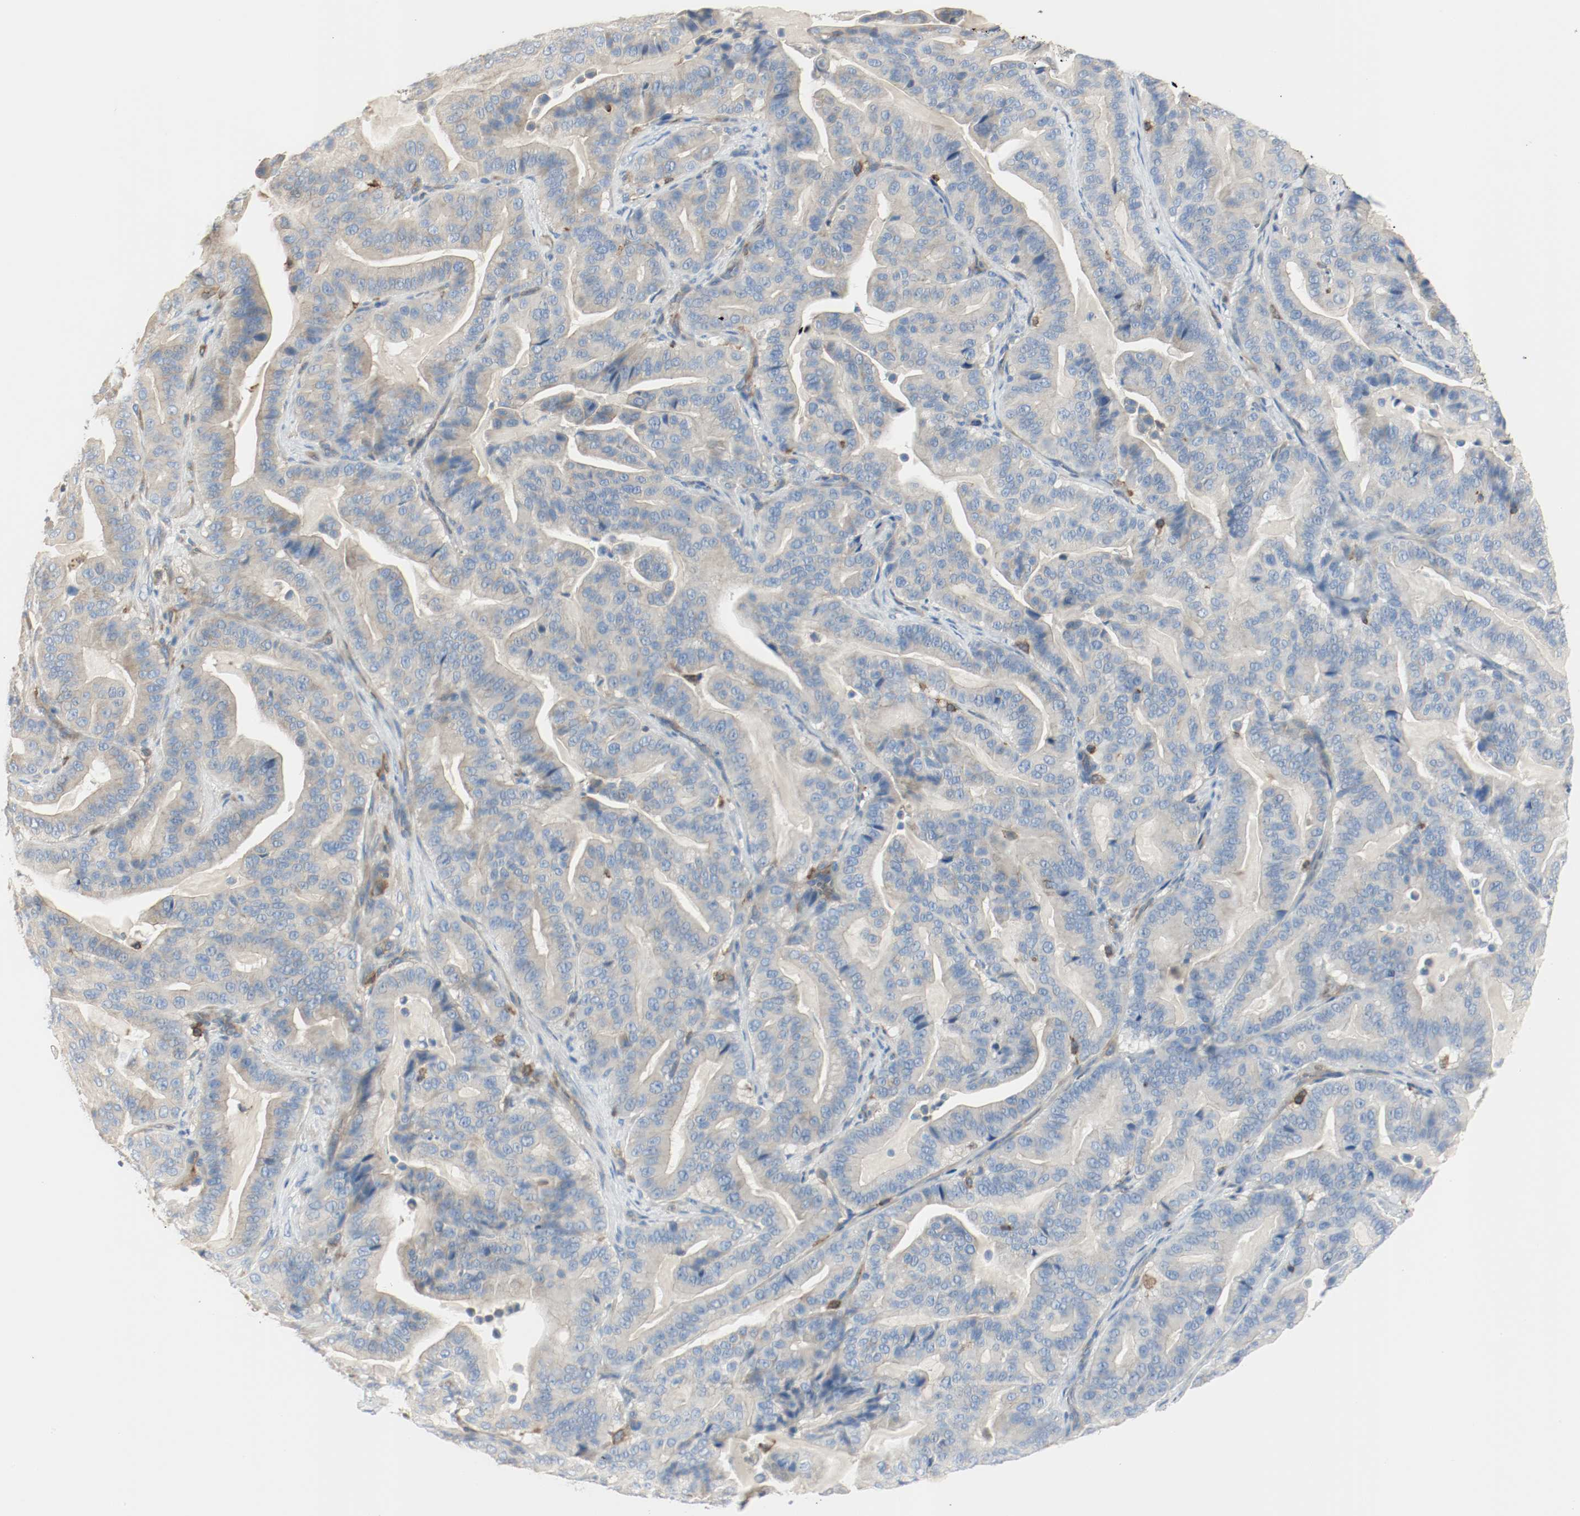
{"staining": {"intensity": "weak", "quantity": "25%-75%", "location": "cytoplasmic/membranous"}, "tissue": "pancreatic cancer", "cell_type": "Tumor cells", "image_type": "cancer", "snomed": [{"axis": "morphology", "description": "Adenocarcinoma, NOS"}, {"axis": "topography", "description": "Pancreas"}], "caption": "A high-resolution image shows immunohistochemistry staining of pancreatic cancer, which displays weak cytoplasmic/membranous positivity in about 25%-75% of tumor cells.", "gene": "ARPC1B", "patient": {"sex": "male", "age": 63}}